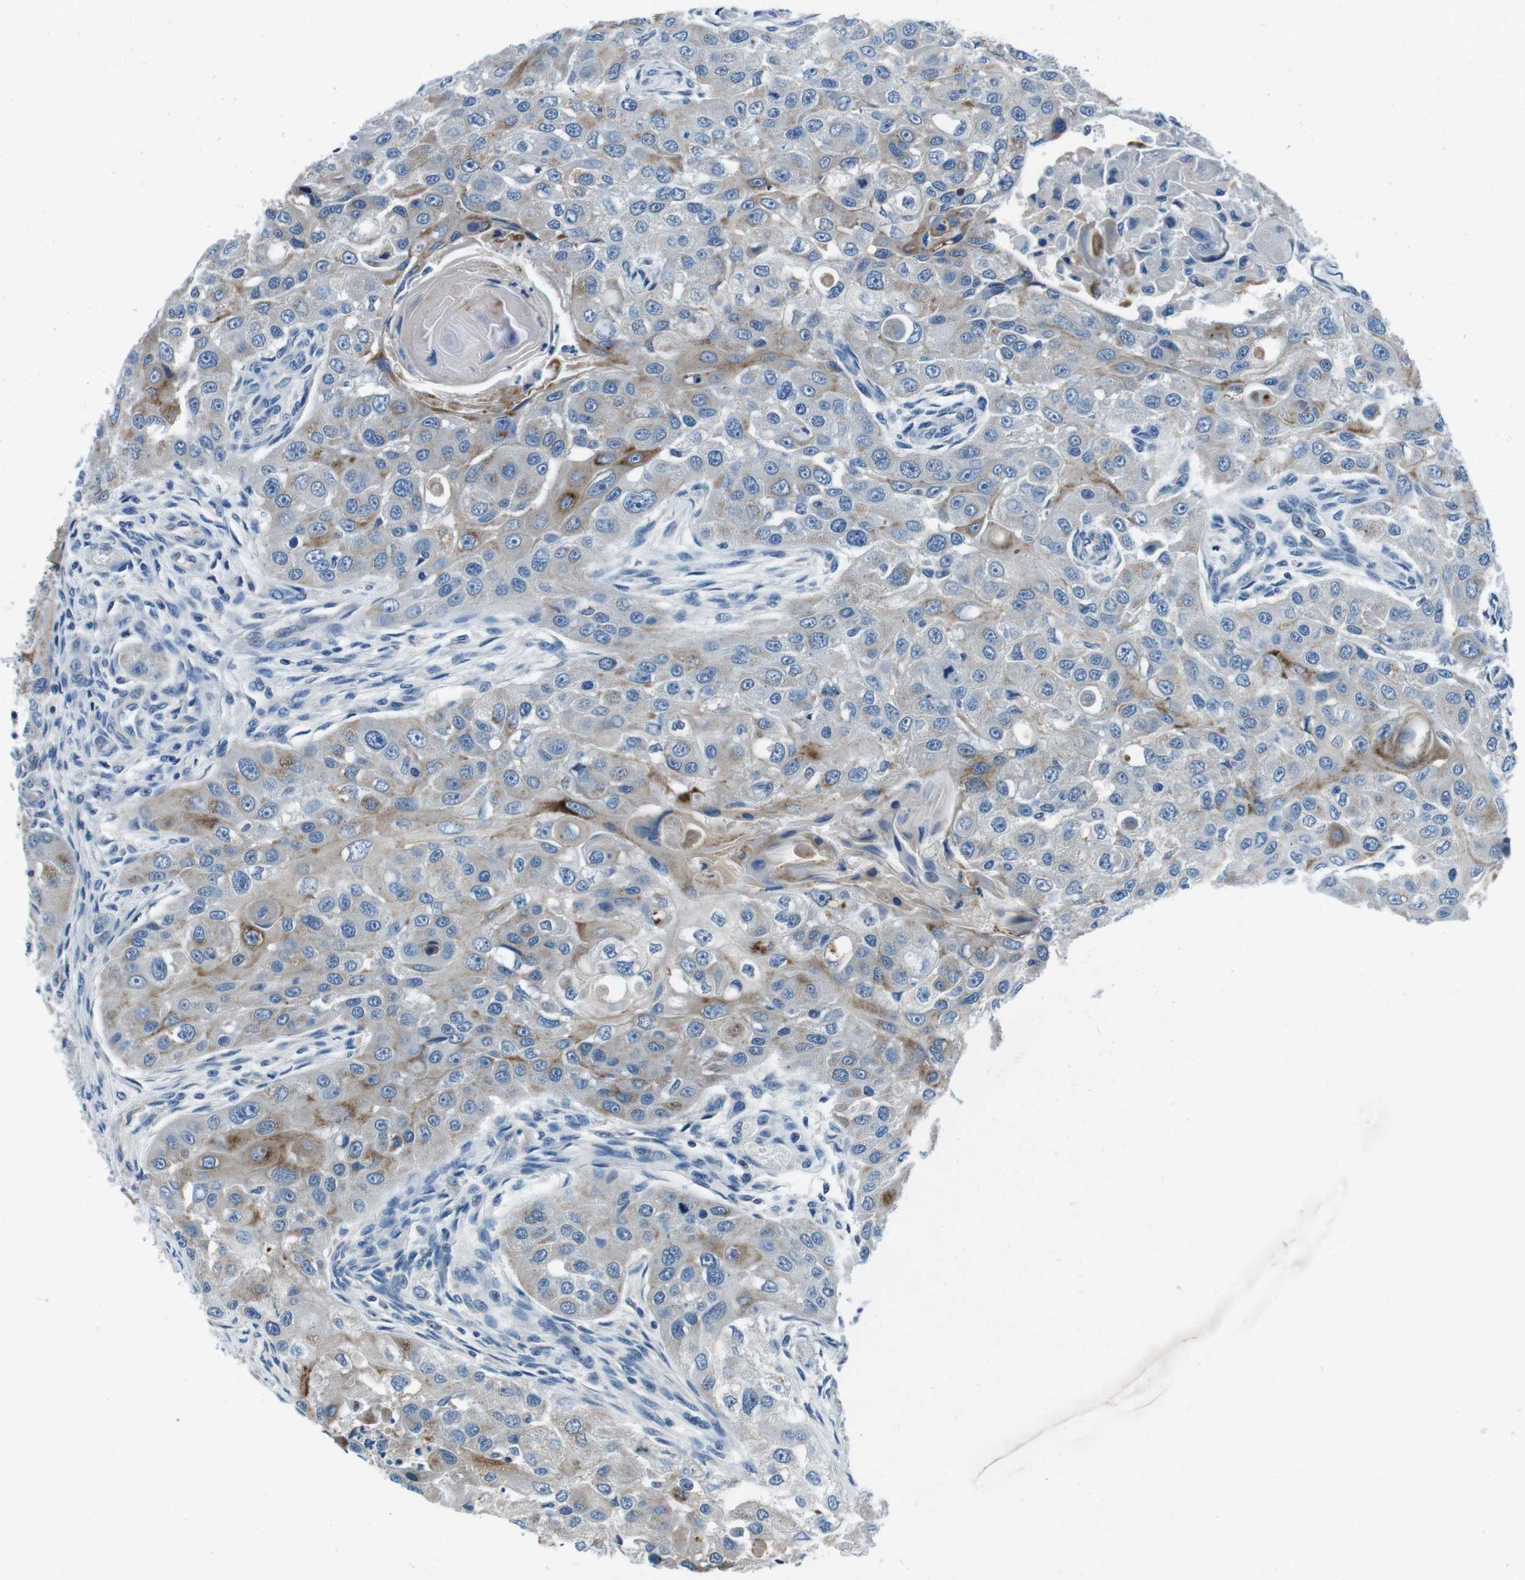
{"staining": {"intensity": "moderate", "quantity": "<25%", "location": "cytoplasmic/membranous"}, "tissue": "head and neck cancer", "cell_type": "Tumor cells", "image_type": "cancer", "snomed": [{"axis": "morphology", "description": "Normal tissue, NOS"}, {"axis": "morphology", "description": "Squamous cell carcinoma, NOS"}, {"axis": "topography", "description": "Skeletal muscle"}, {"axis": "topography", "description": "Head-Neck"}], "caption": "This micrograph exhibits IHC staining of human head and neck cancer (squamous cell carcinoma), with low moderate cytoplasmic/membranous positivity in approximately <25% of tumor cells.", "gene": "CASQ1", "patient": {"sex": "male", "age": 51}}